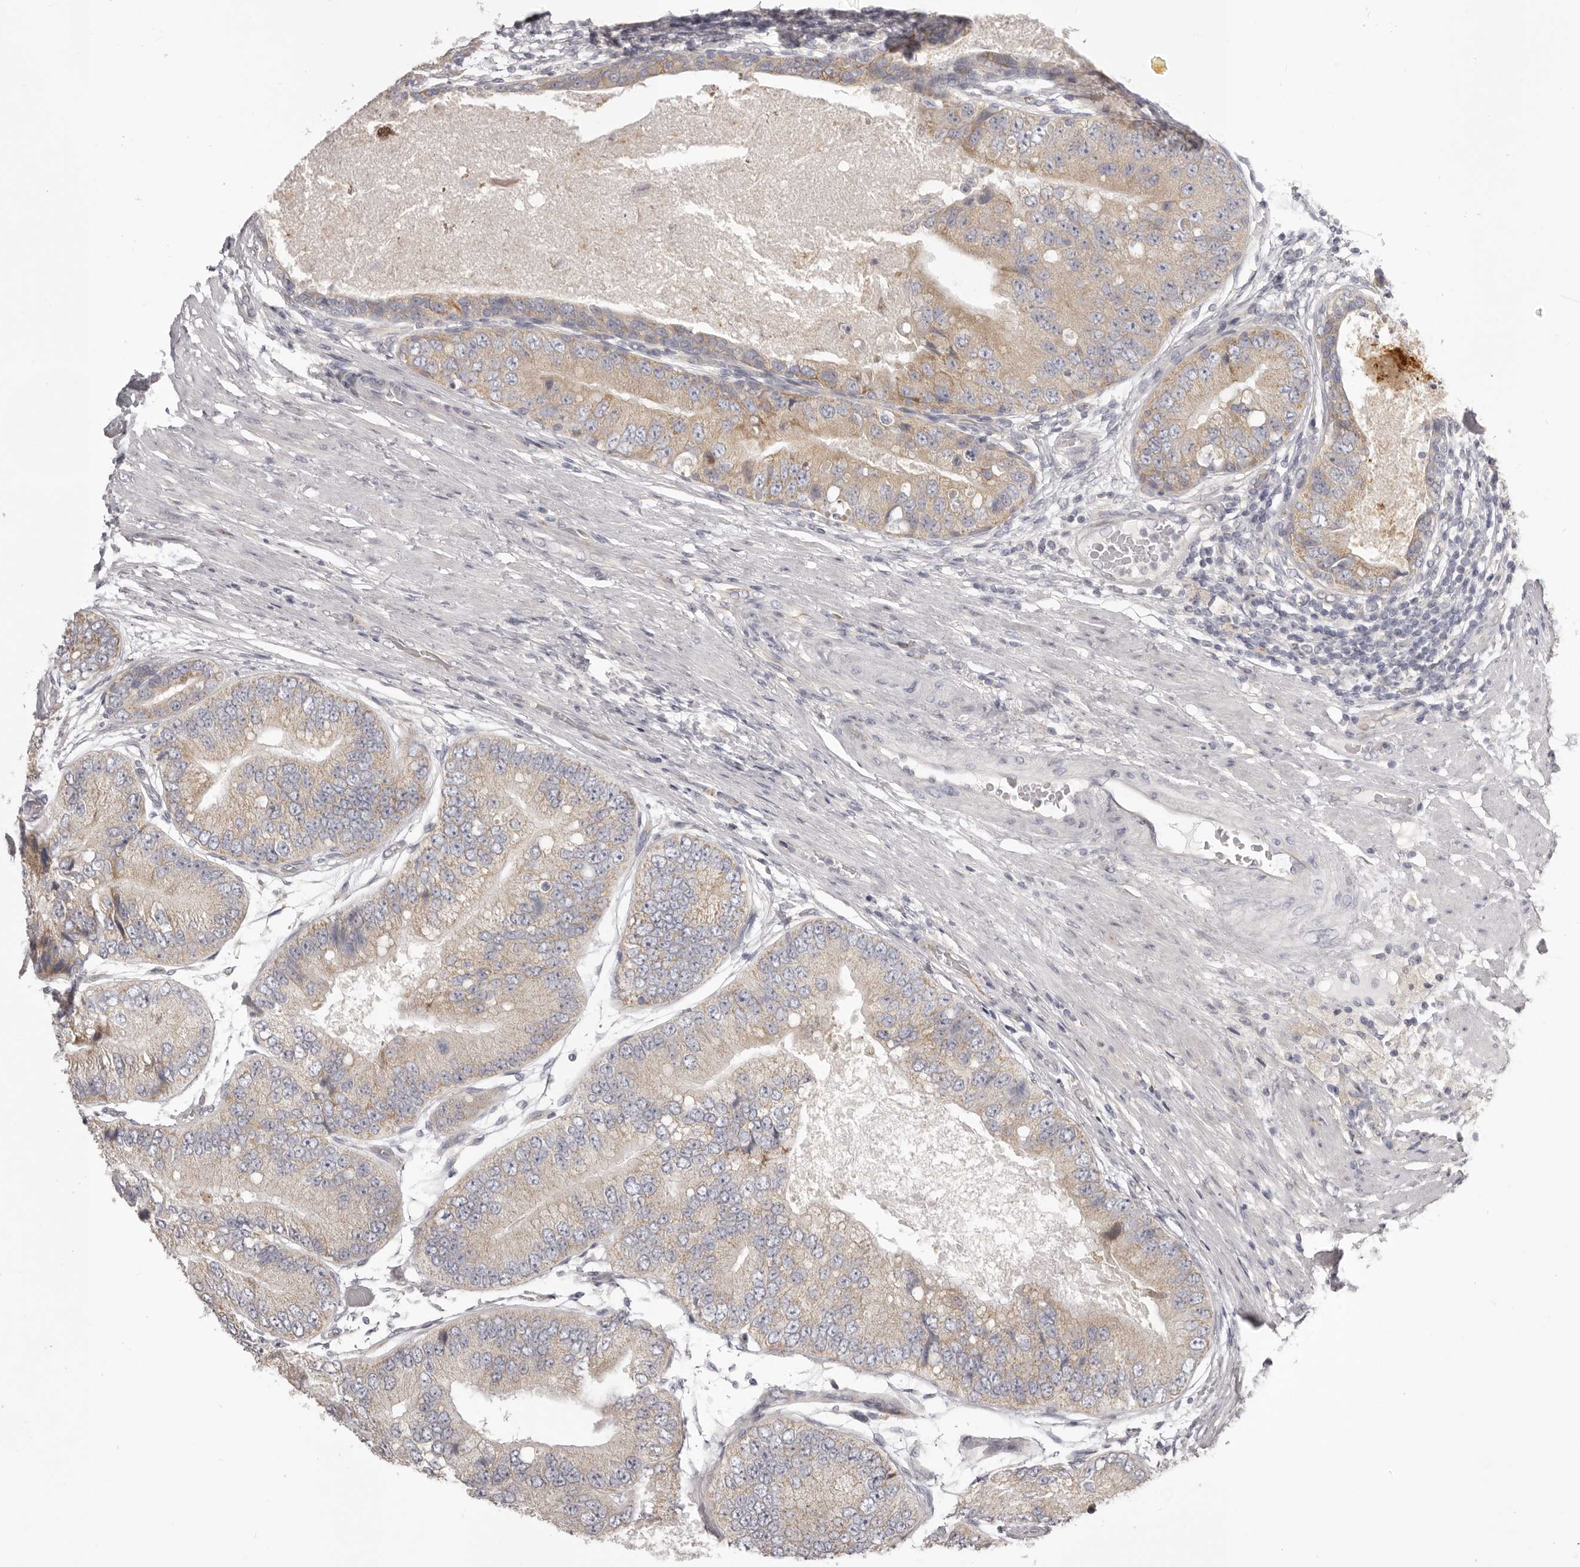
{"staining": {"intensity": "weak", "quantity": "25%-75%", "location": "cytoplasmic/membranous"}, "tissue": "prostate cancer", "cell_type": "Tumor cells", "image_type": "cancer", "snomed": [{"axis": "morphology", "description": "Adenocarcinoma, High grade"}, {"axis": "topography", "description": "Prostate"}], "caption": "Prostate cancer (adenocarcinoma (high-grade)) stained with a brown dye exhibits weak cytoplasmic/membranous positive staining in approximately 25%-75% of tumor cells.", "gene": "OTUD3", "patient": {"sex": "male", "age": 70}}